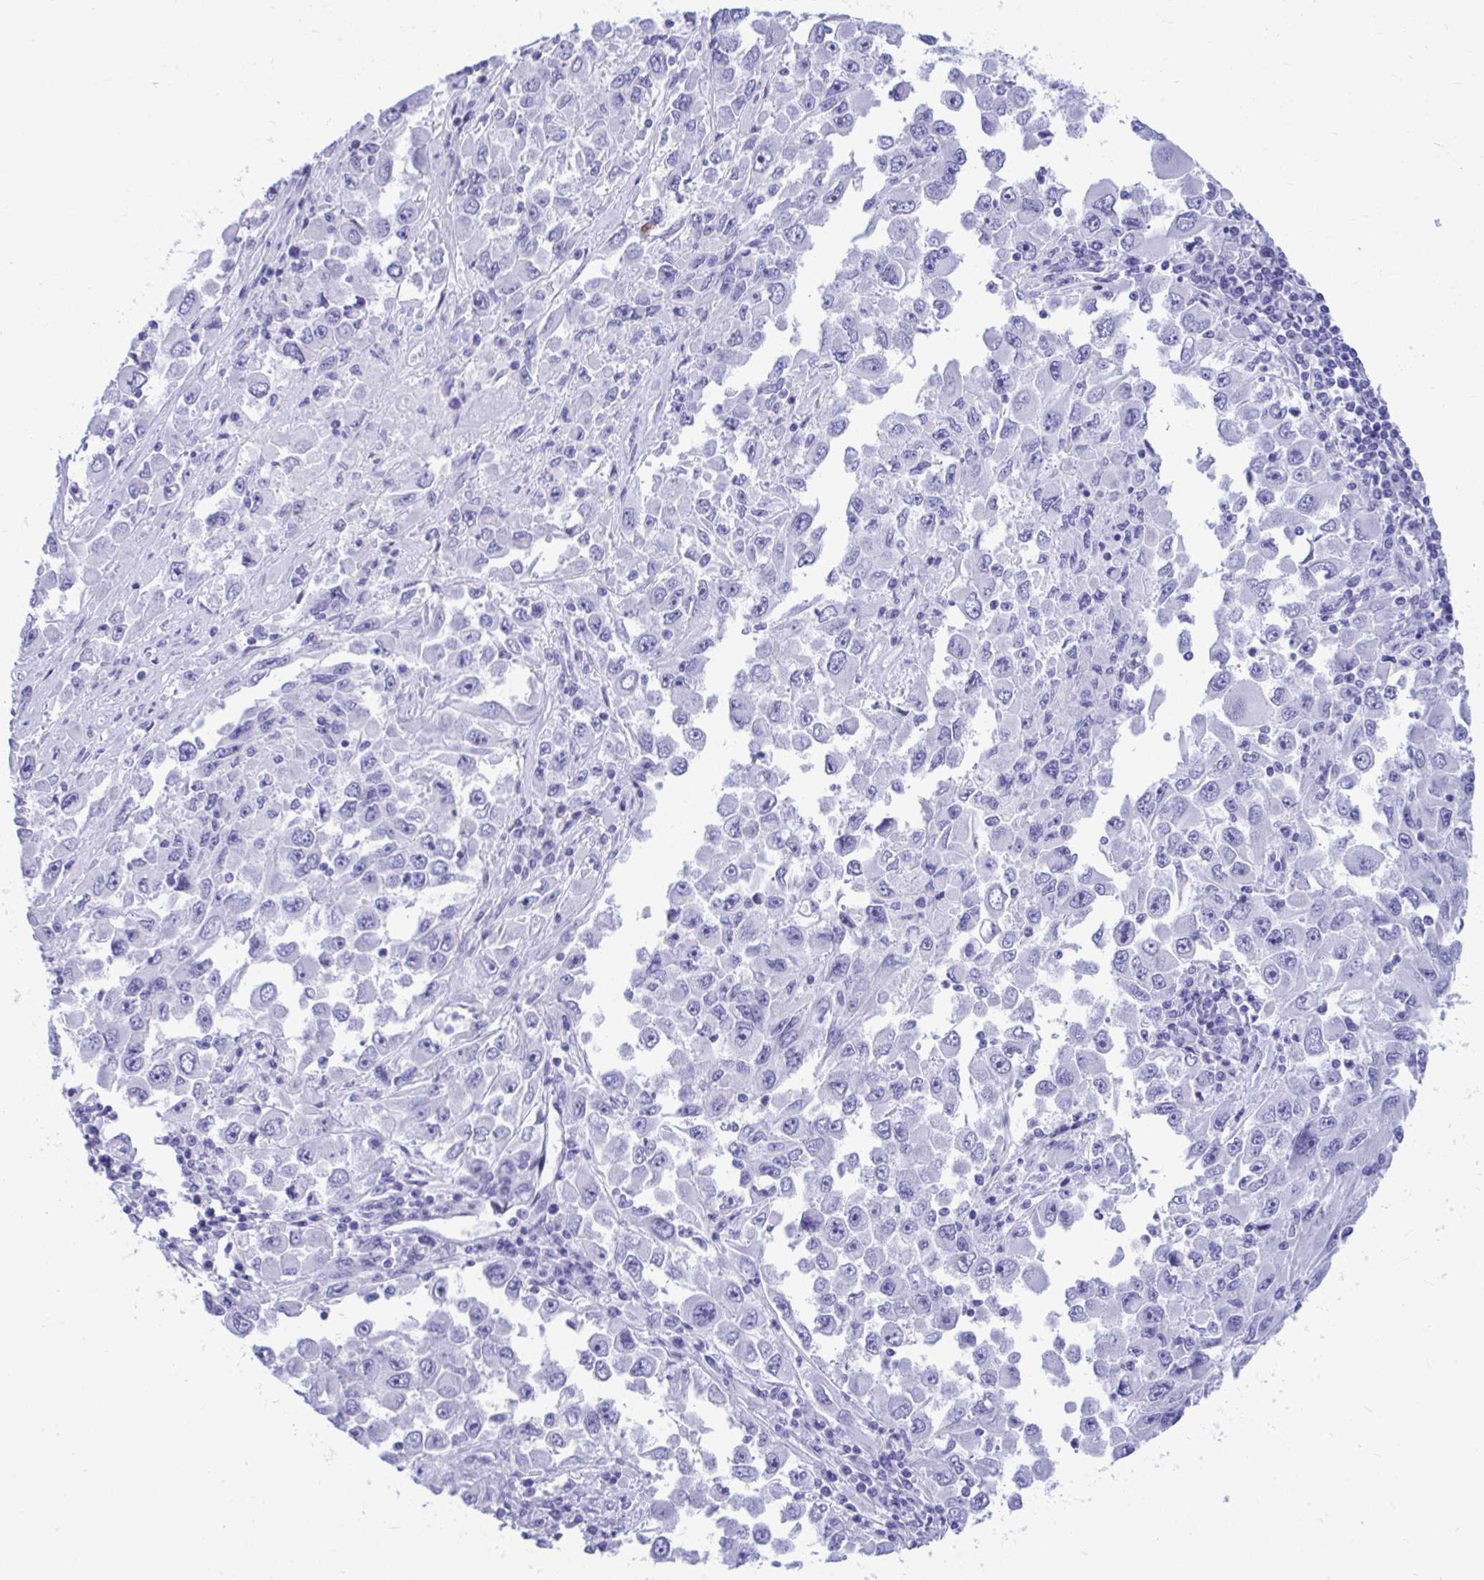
{"staining": {"intensity": "negative", "quantity": "none", "location": "none"}, "tissue": "melanoma", "cell_type": "Tumor cells", "image_type": "cancer", "snomed": [{"axis": "morphology", "description": "Malignant melanoma, Metastatic site"}, {"axis": "topography", "description": "Lymph node"}], "caption": "An immunohistochemistry (IHC) histopathology image of malignant melanoma (metastatic site) is shown. There is no staining in tumor cells of malignant melanoma (metastatic site).", "gene": "SHISA8", "patient": {"sex": "female", "age": 67}}